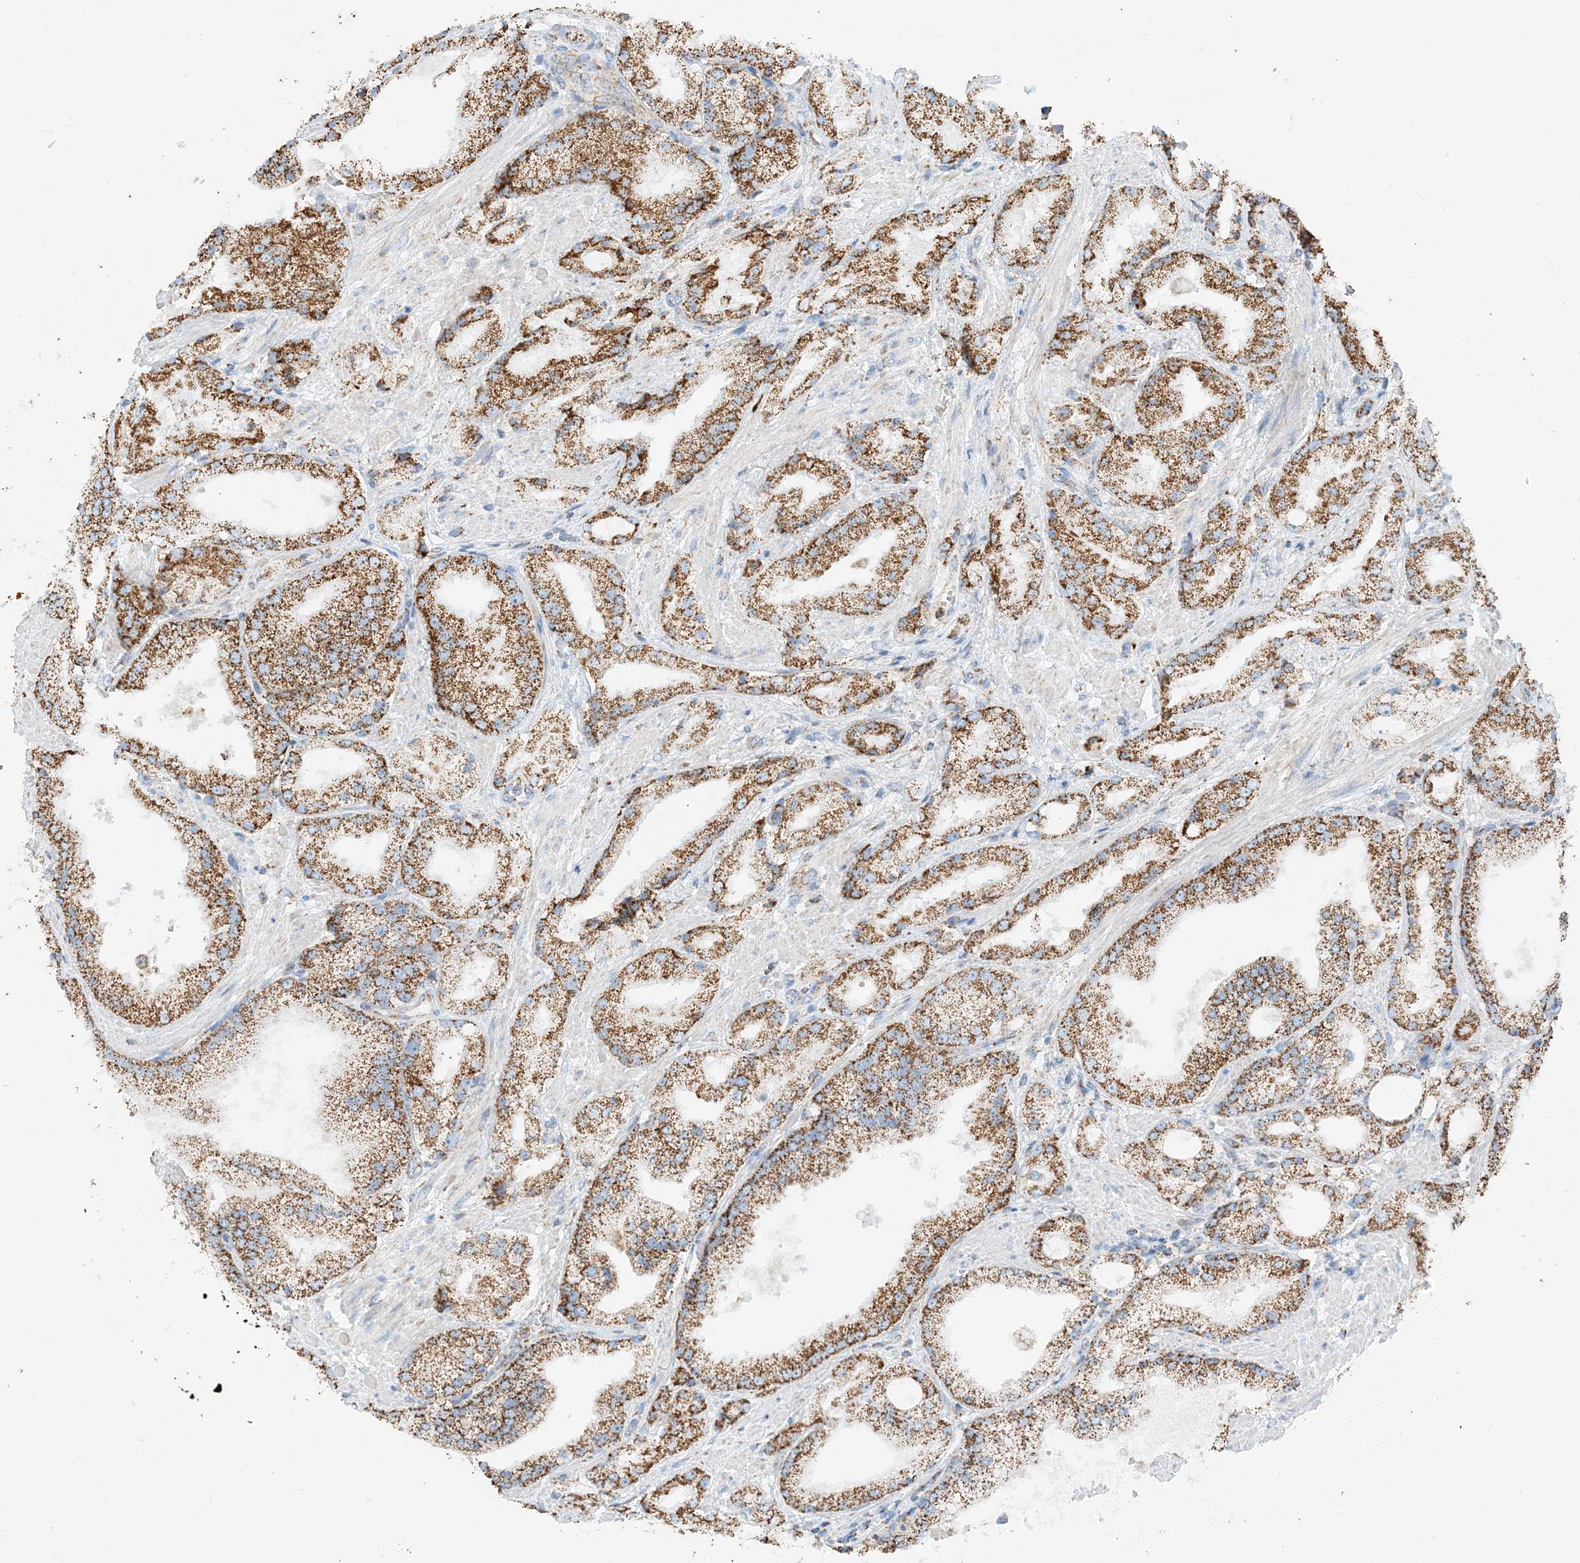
{"staining": {"intensity": "strong", "quantity": ">75%", "location": "cytoplasmic/membranous"}, "tissue": "prostate cancer", "cell_type": "Tumor cells", "image_type": "cancer", "snomed": [{"axis": "morphology", "description": "Adenocarcinoma, Low grade"}, {"axis": "topography", "description": "Prostate"}], "caption": "Immunohistochemical staining of human adenocarcinoma (low-grade) (prostate) exhibits high levels of strong cytoplasmic/membranous protein expression in approximately >75% of tumor cells.", "gene": "CAPN13", "patient": {"sex": "male", "age": 67}}